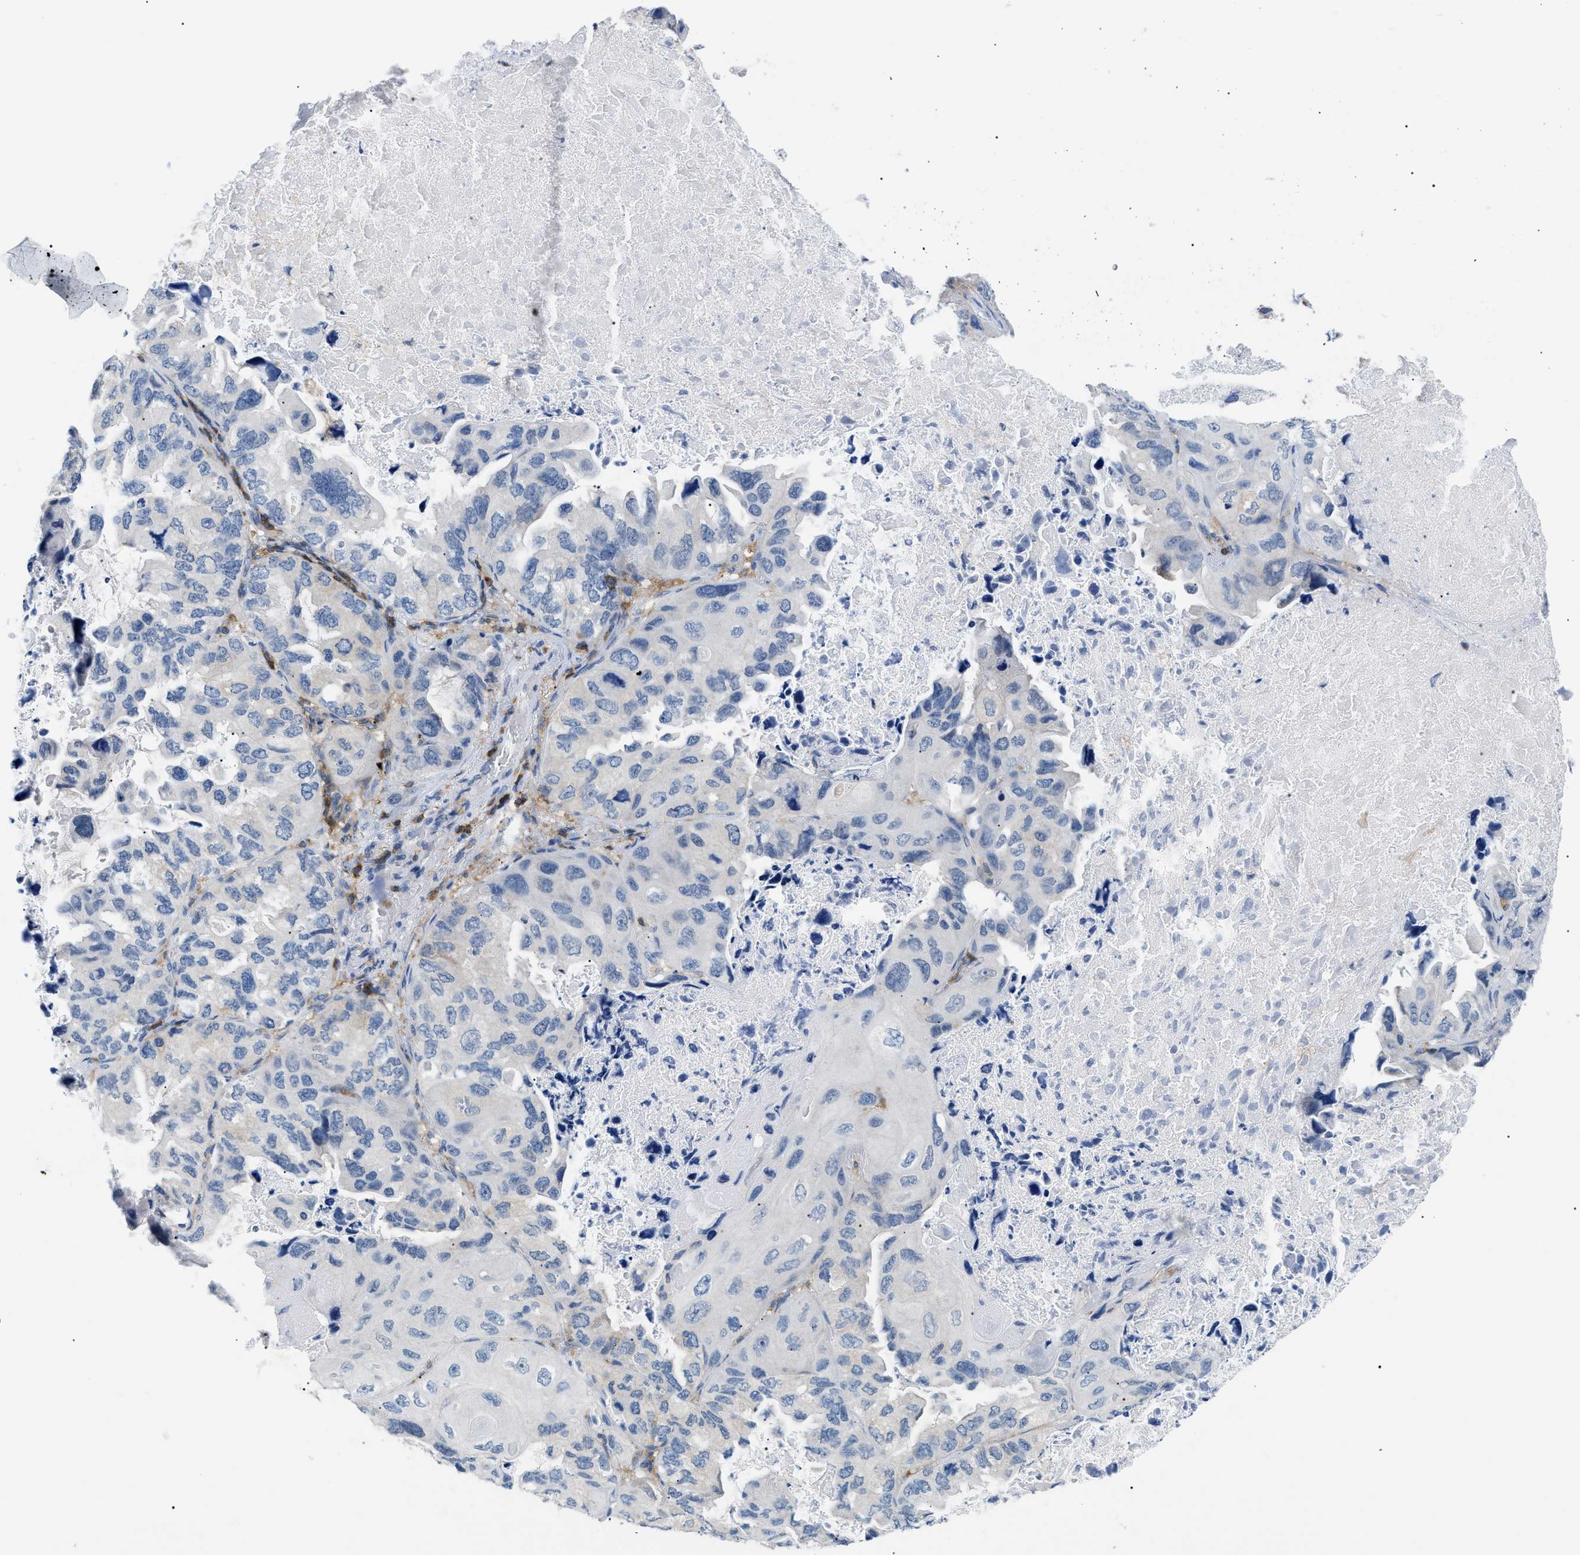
{"staining": {"intensity": "negative", "quantity": "none", "location": "none"}, "tissue": "lung cancer", "cell_type": "Tumor cells", "image_type": "cancer", "snomed": [{"axis": "morphology", "description": "Squamous cell carcinoma, NOS"}, {"axis": "topography", "description": "Lung"}], "caption": "Immunohistochemistry micrograph of human lung cancer stained for a protein (brown), which displays no positivity in tumor cells. (DAB immunohistochemistry with hematoxylin counter stain).", "gene": "INPP5D", "patient": {"sex": "female", "age": 73}}